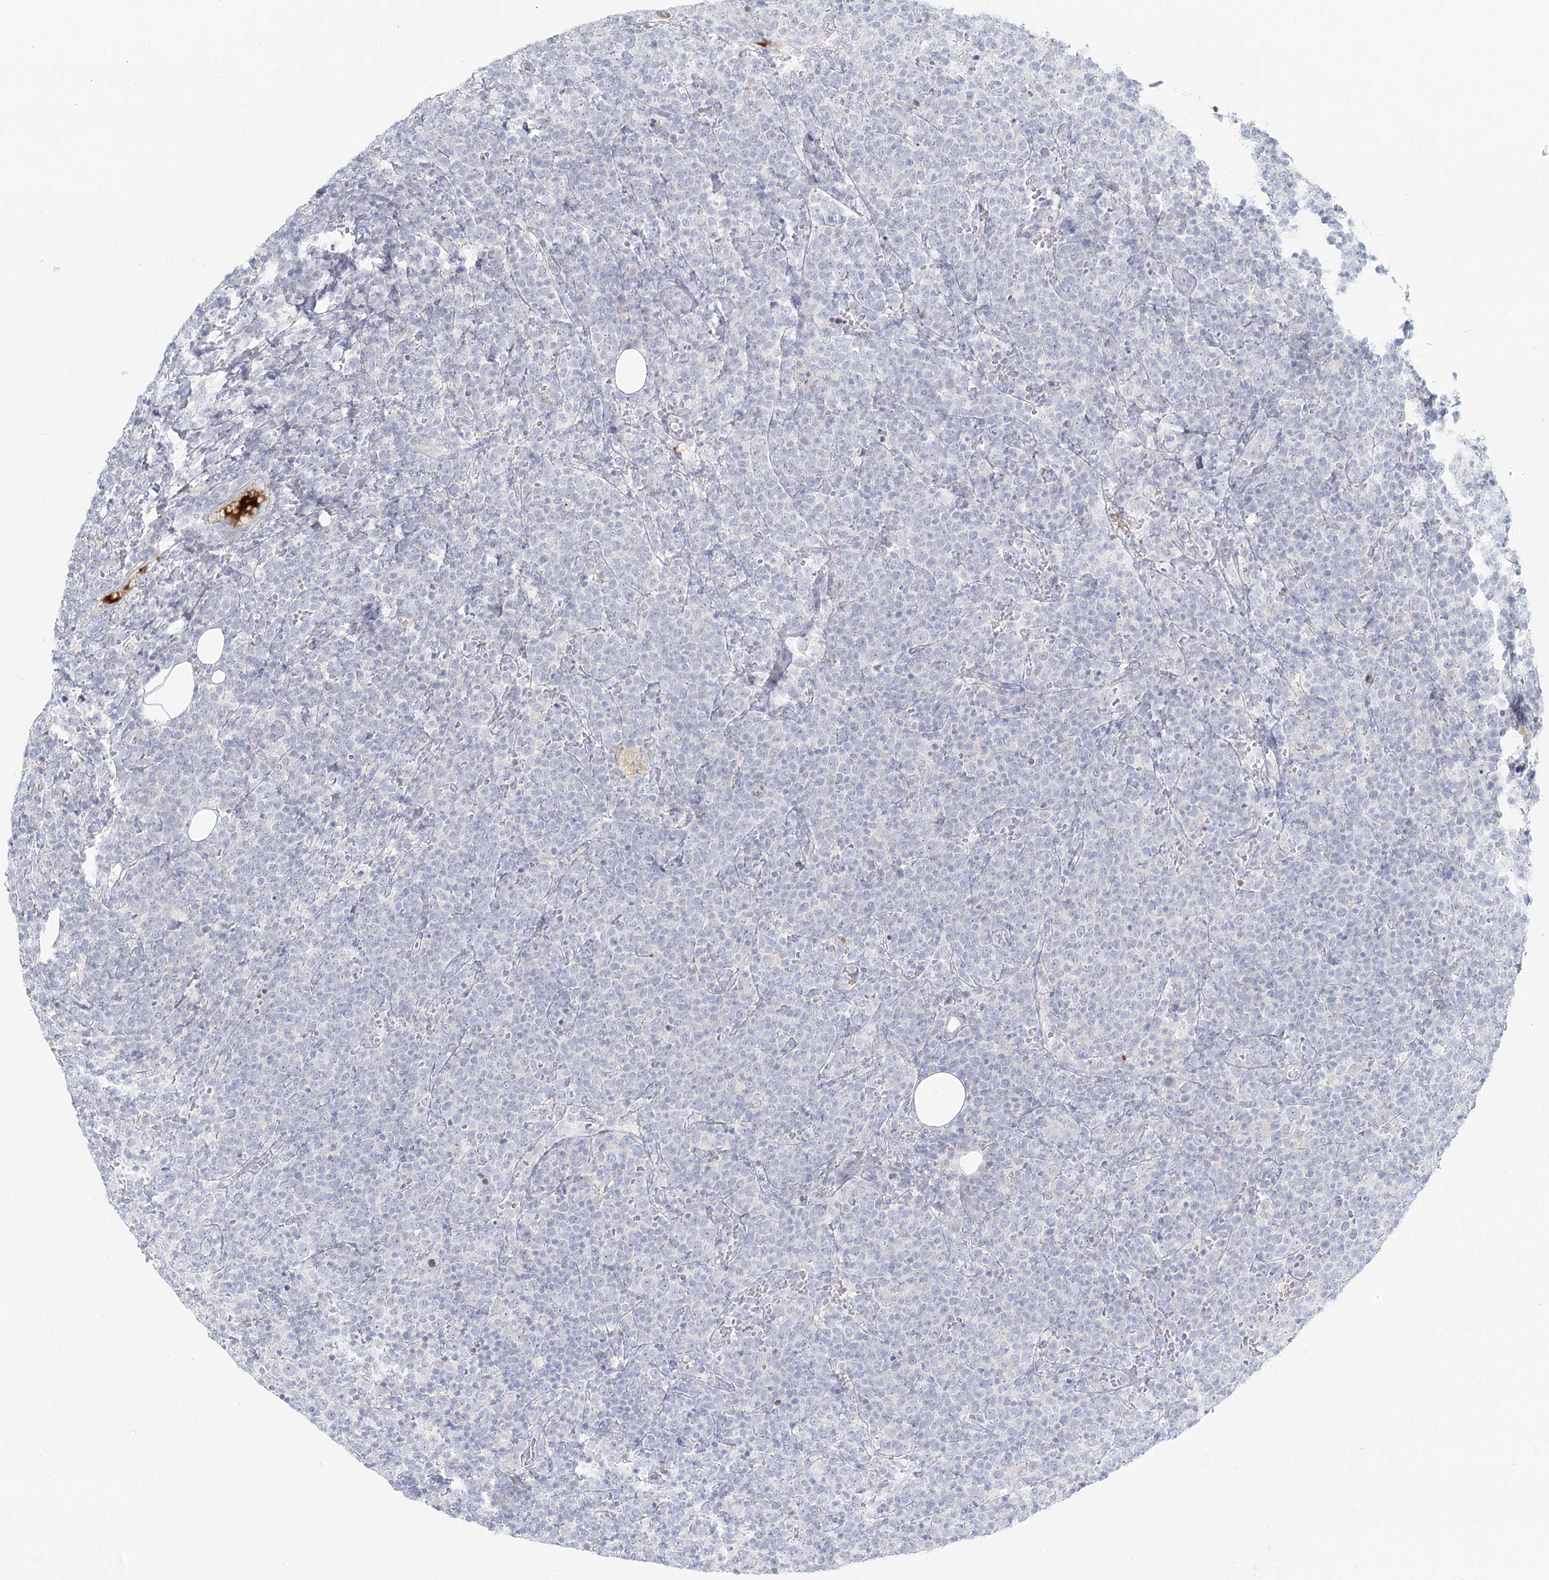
{"staining": {"intensity": "negative", "quantity": "none", "location": "none"}, "tissue": "lymphoma", "cell_type": "Tumor cells", "image_type": "cancer", "snomed": [{"axis": "morphology", "description": "Malignant lymphoma, non-Hodgkin's type, High grade"}, {"axis": "topography", "description": "Lymph node"}], "caption": "DAB (3,3'-diaminobenzidine) immunohistochemical staining of lymphoma demonstrates no significant staining in tumor cells.", "gene": "DMGDH", "patient": {"sex": "male", "age": 61}}